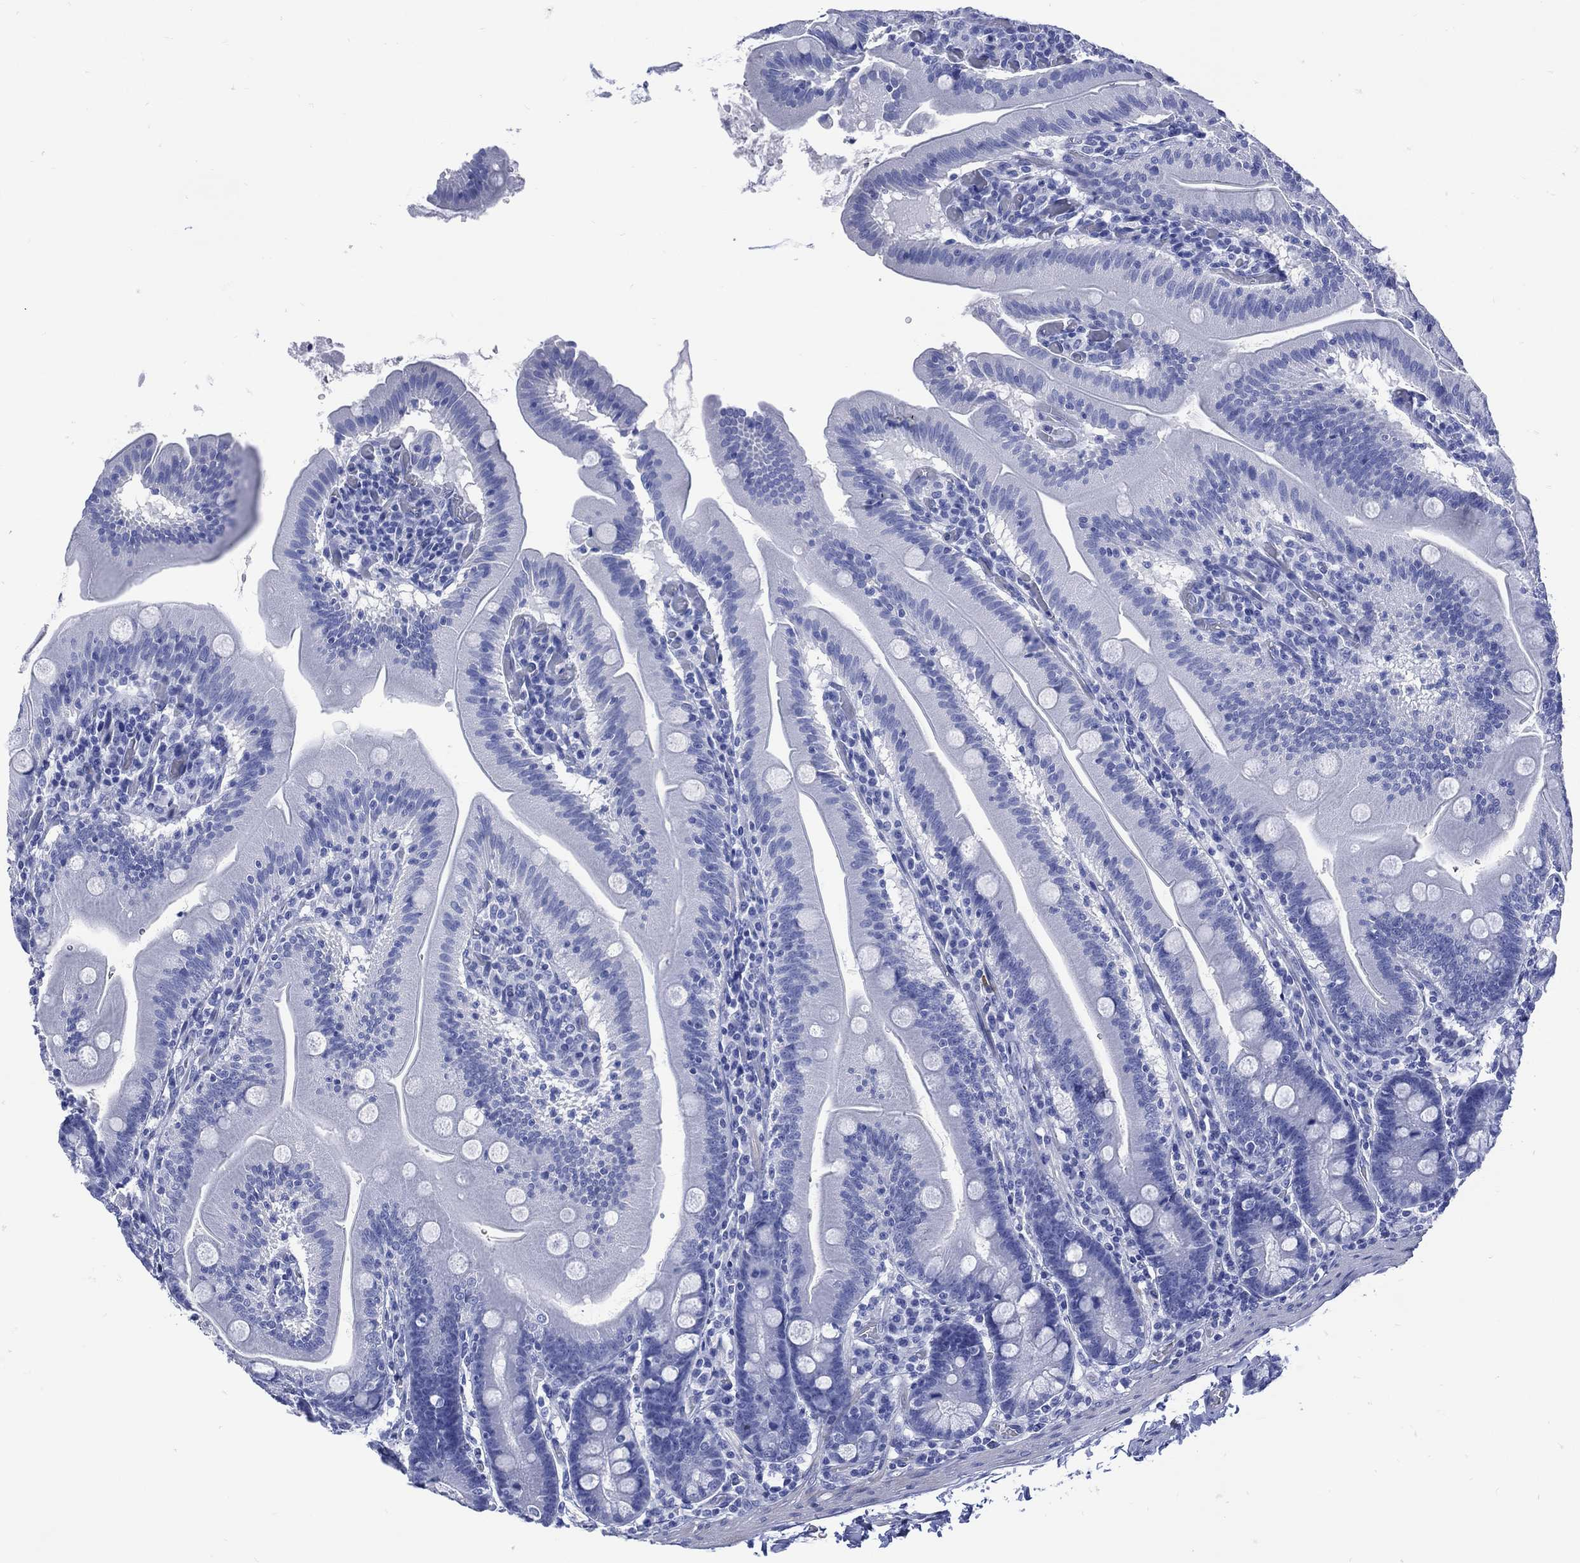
{"staining": {"intensity": "negative", "quantity": "none", "location": "none"}, "tissue": "small intestine", "cell_type": "Glandular cells", "image_type": "normal", "snomed": [{"axis": "morphology", "description": "Normal tissue, NOS"}, {"axis": "topography", "description": "Small intestine"}], "caption": "DAB immunohistochemical staining of unremarkable human small intestine exhibits no significant positivity in glandular cells. Brightfield microscopy of immunohistochemistry (IHC) stained with DAB (brown) and hematoxylin (blue), captured at high magnification.", "gene": "SHCBP1L", "patient": {"sex": "male", "age": 37}}